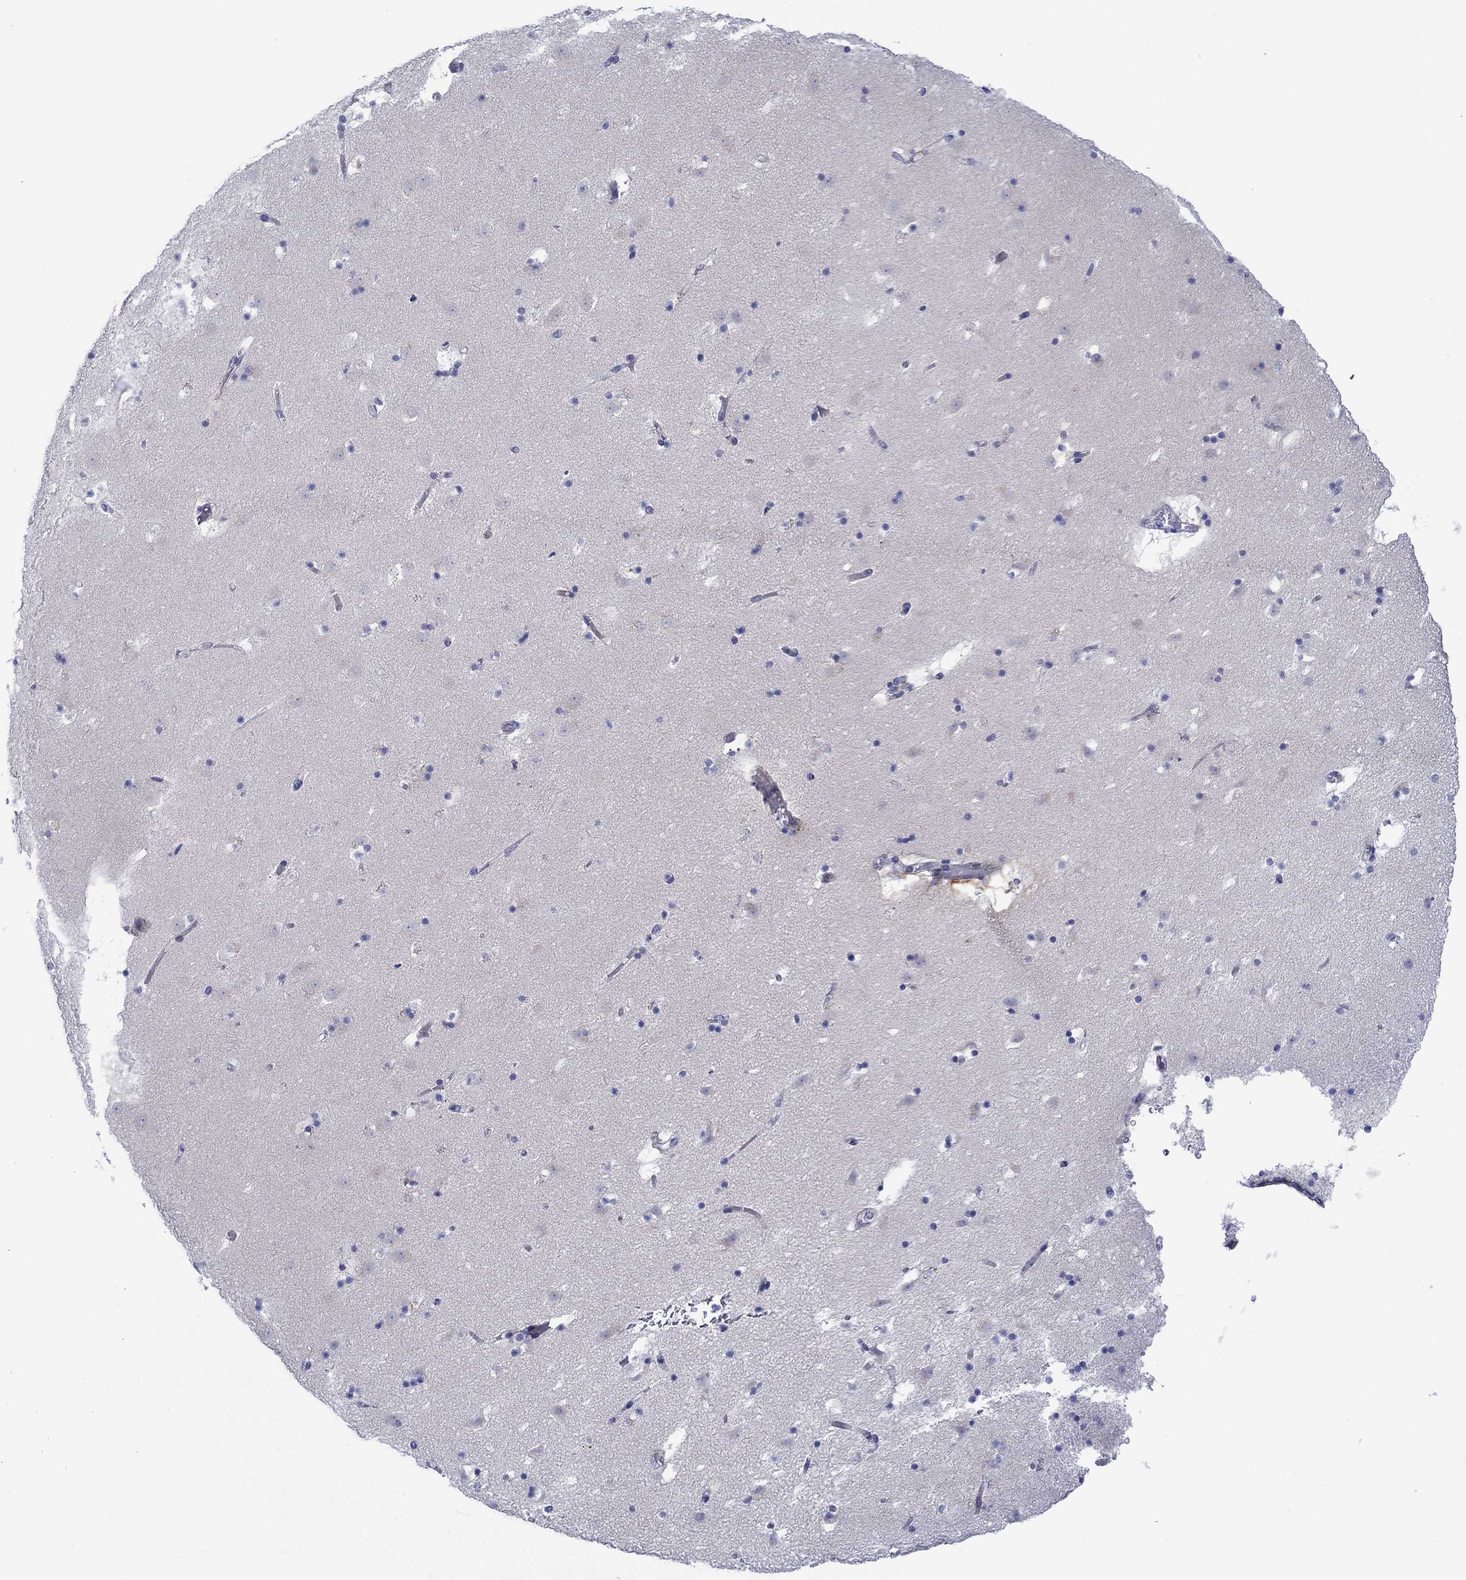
{"staining": {"intensity": "negative", "quantity": "none", "location": "none"}, "tissue": "caudate", "cell_type": "Glial cells", "image_type": "normal", "snomed": [{"axis": "morphology", "description": "Normal tissue, NOS"}, {"axis": "topography", "description": "Lateral ventricle wall"}], "caption": "Protein analysis of normal caudate demonstrates no significant expression in glial cells.", "gene": "SVEP1", "patient": {"sex": "female", "age": 42}}